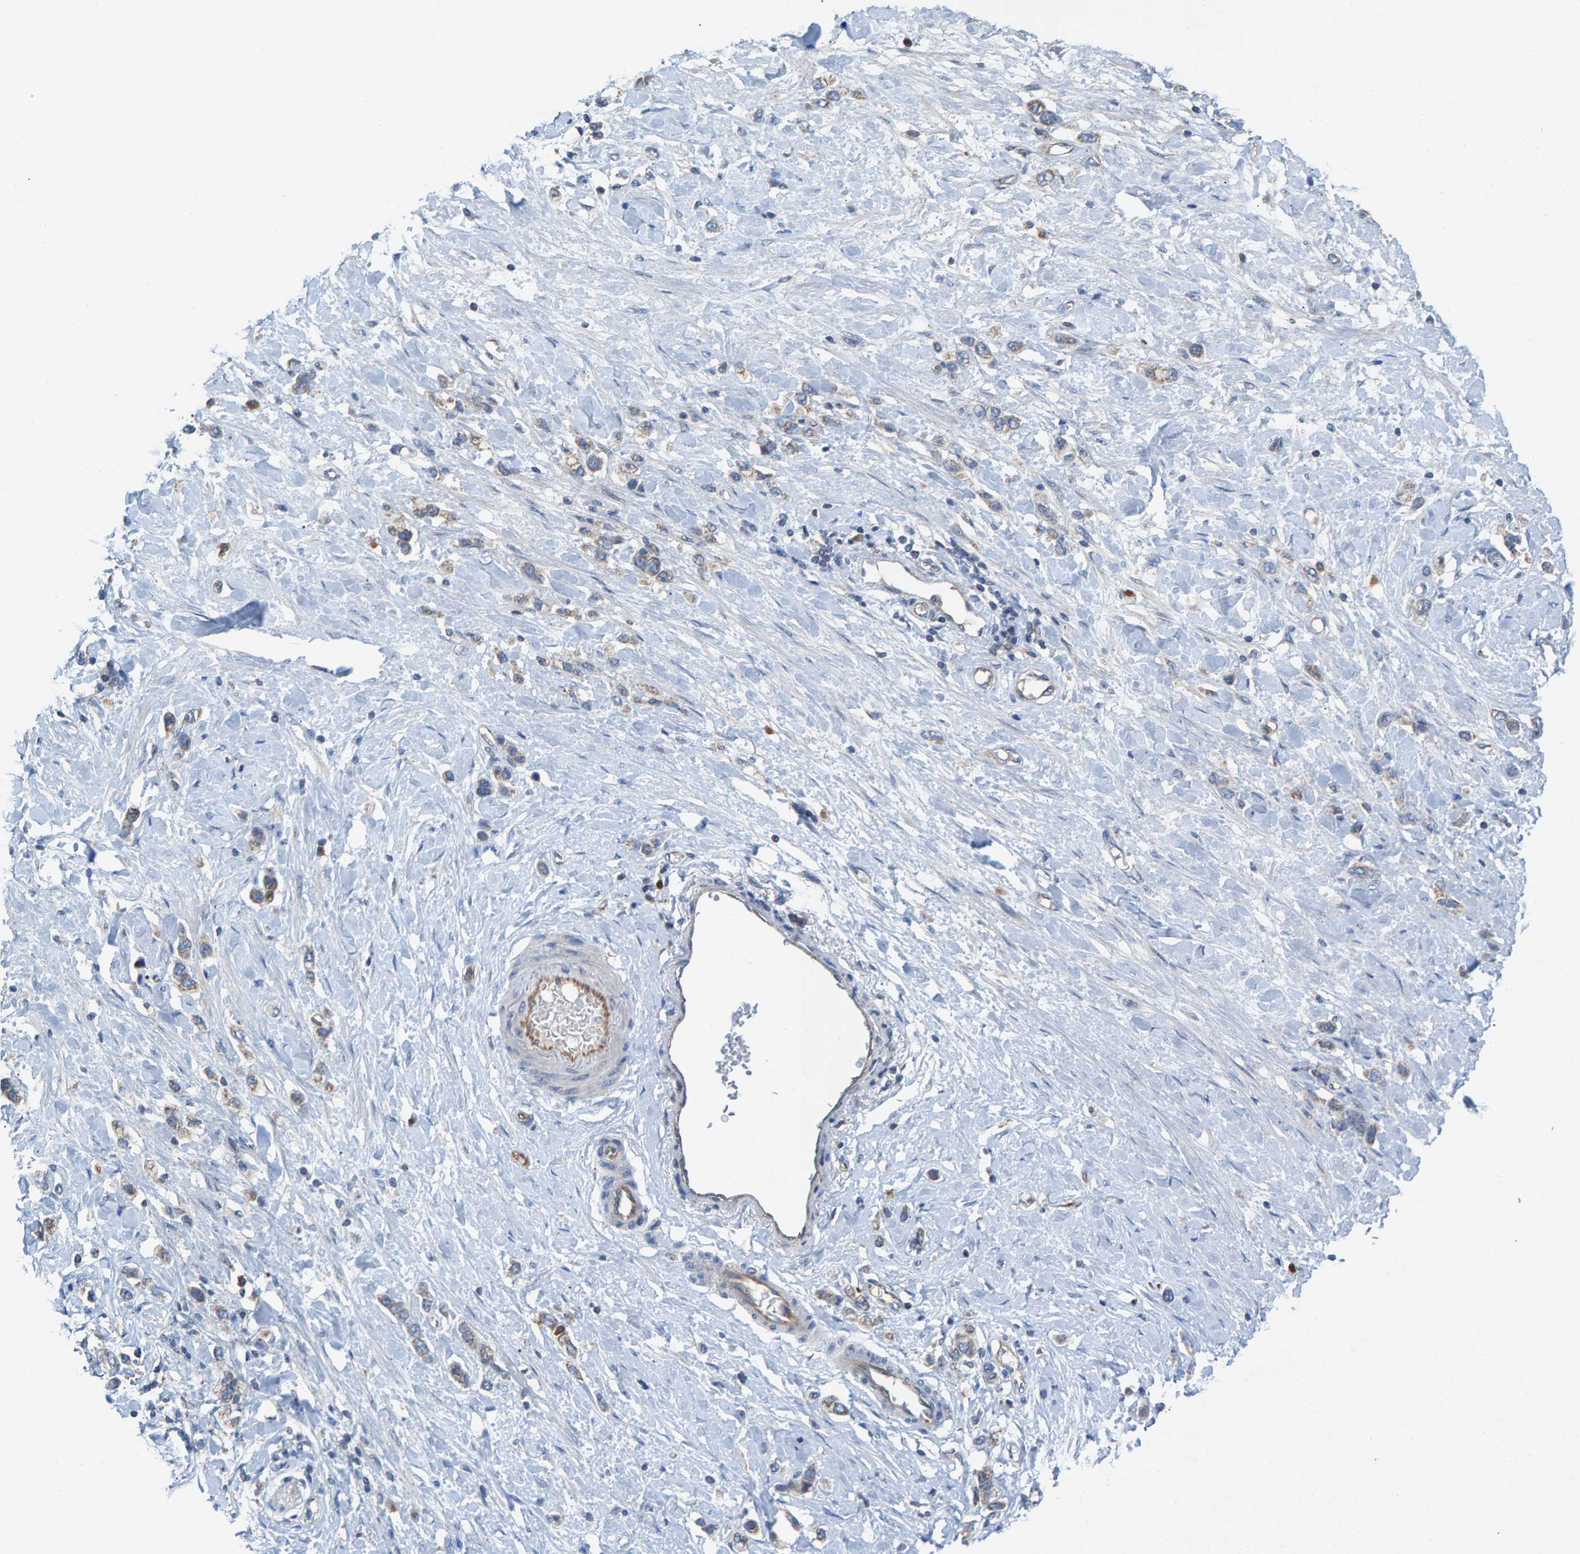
{"staining": {"intensity": "weak", "quantity": ">75%", "location": "cytoplasmic/membranous"}, "tissue": "stomach cancer", "cell_type": "Tumor cells", "image_type": "cancer", "snomed": [{"axis": "morphology", "description": "Adenocarcinoma, NOS"}, {"axis": "topography", "description": "Stomach"}], "caption": "Immunohistochemistry staining of stomach cancer, which shows low levels of weak cytoplasmic/membranous staining in approximately >75% of tumor cells indicating weak cytoplasmic/membranous protein expression. The staining was performed using DAB (brown) for protein detection and nuclei were counterstained in hematoxylin (blue).", "gene": "MRM1", "patient": {"sex": "female", "age": 65}}